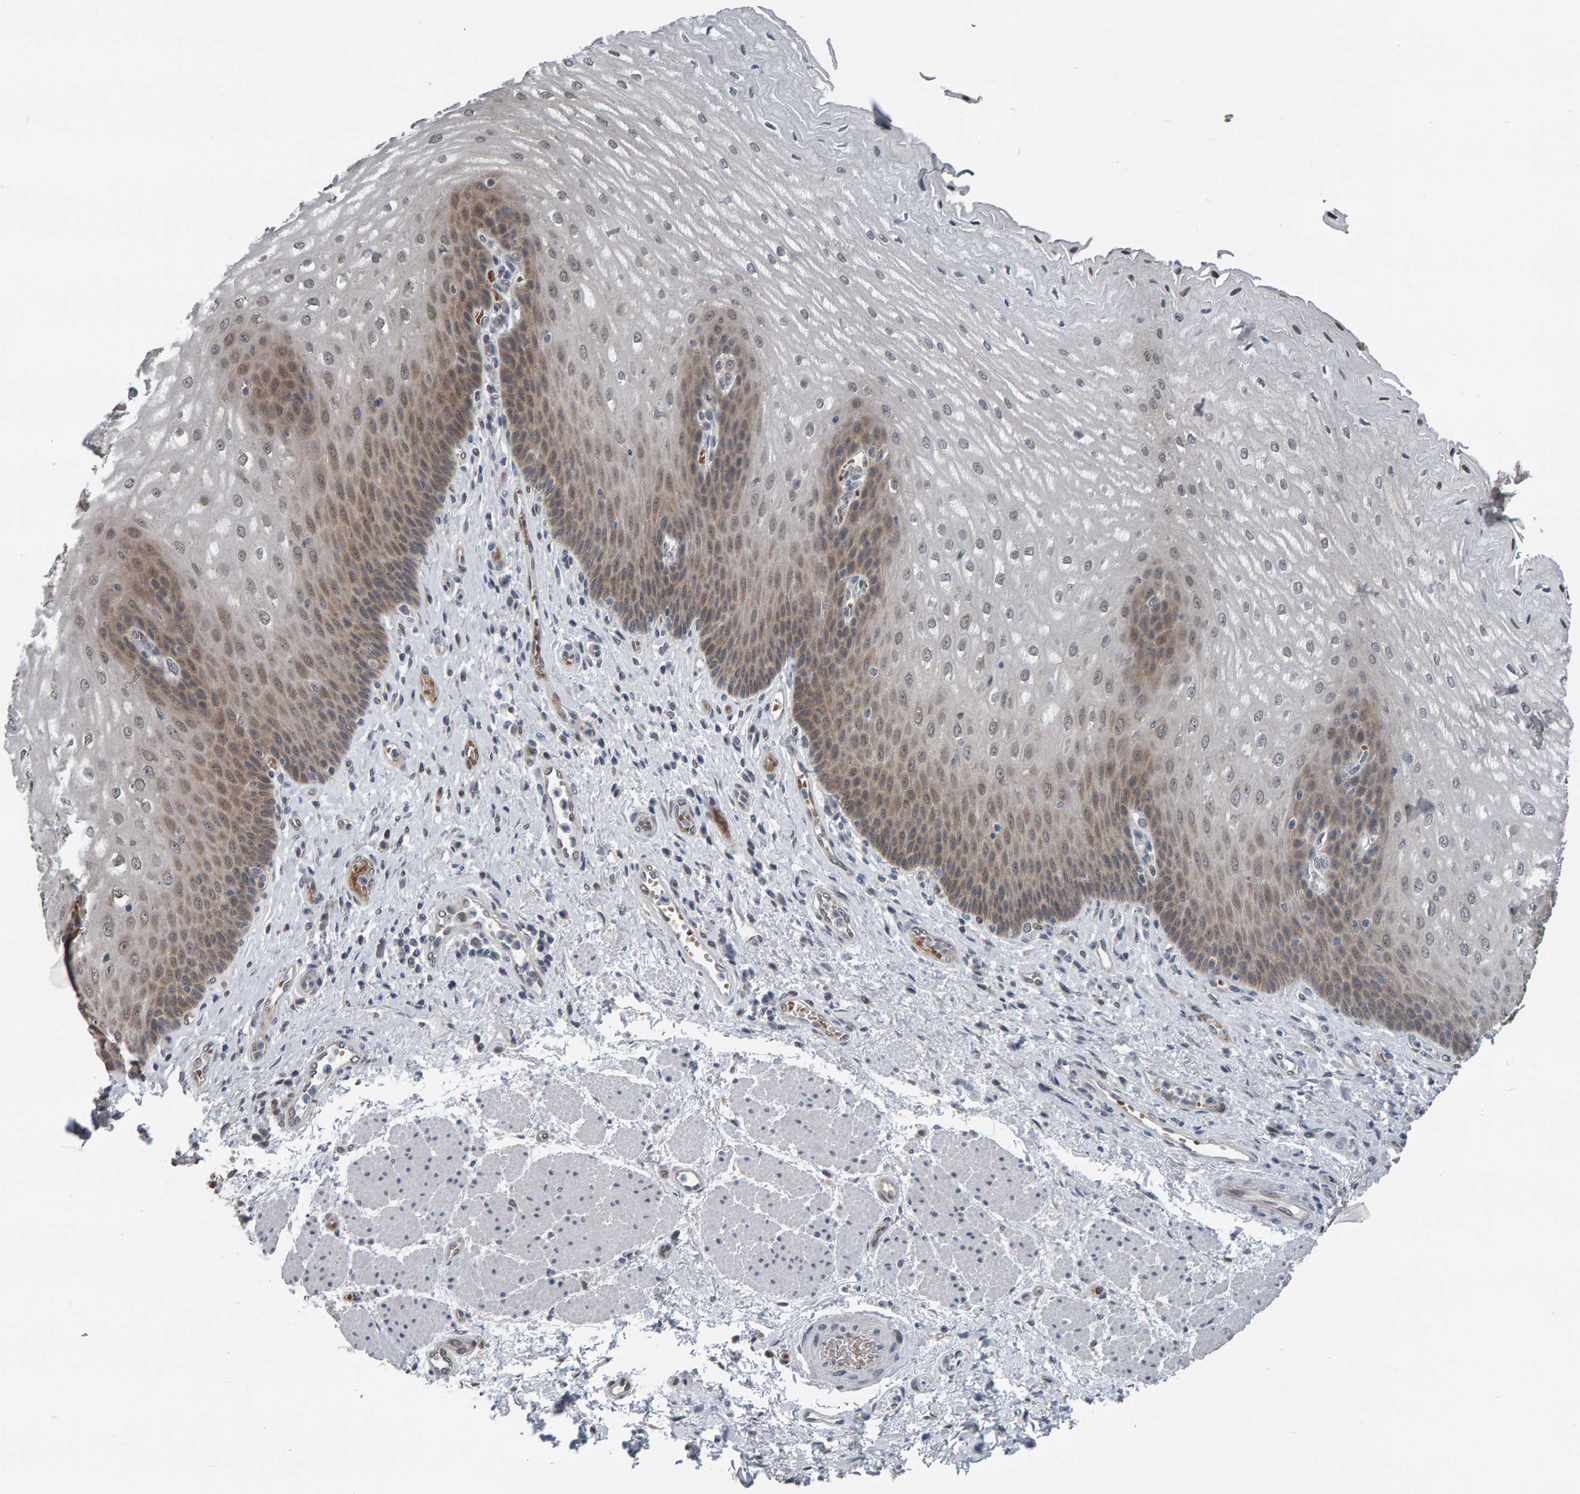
{"staining": {"intensity": "moderate", "quantity": "25%-75%", "location": "nuclear"}, "tissue": "esophagus", "cell_type": "Squamous epithelial cells", "image_type": "normal", "snomed": [{"axis": "morphology", "description": "Normal tissue, NOS"}, {"axis": "topography", "description": "Esophagus"}], "caption": "IHC photomicrograph of normal human esophagus stained for a protein (brown), which reveals medium levels of moderate nuclear staining in about 25%-75% of squamous epithelial cells.", "gene": "COASY", "patient": {"sex": "male", "age": 54}}